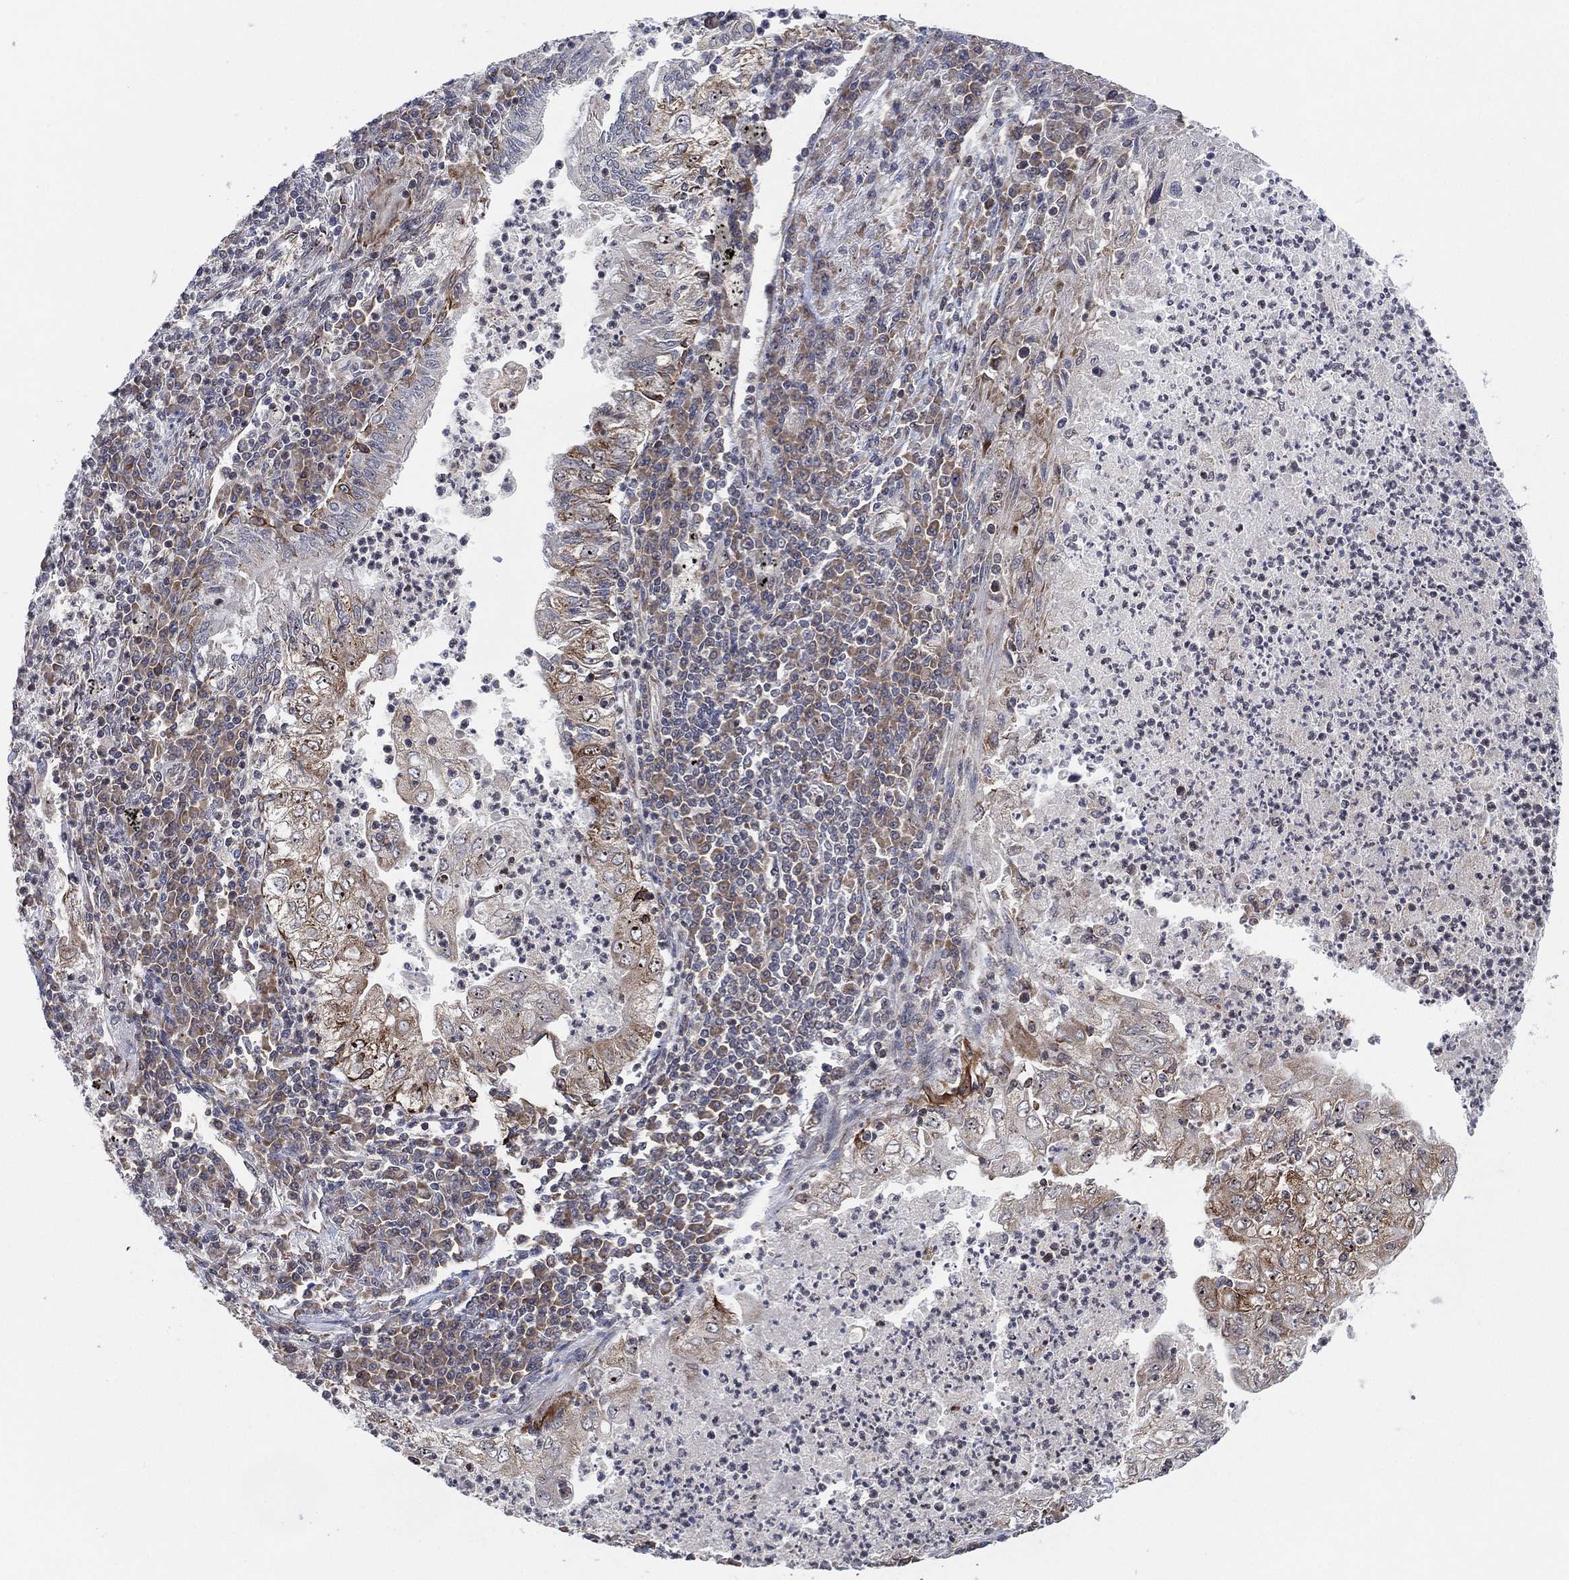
{"staining": {"intensity": "weak", "quantity": "25%-75%", "location": "cytoplasmic/membranous,nuclear"}, "tissue": "lung cancer", "cell_type": "Tumor cells", "image_type": "cancer", "snomed": [{"axis": "morphology", "description": "Adenocarcinoma, NOS"}, {"axis": "topography", "description": "Lung"}], "caption": "Brown immunohistochemical staining in adenocarcinoma (lung) exhibits weak cytoplasmic/membranous and nuclear expression in approximately 25%-75% of tumor cells.", "gene": "TMCO1", "patient": {"sex": "female", "age": 73}}